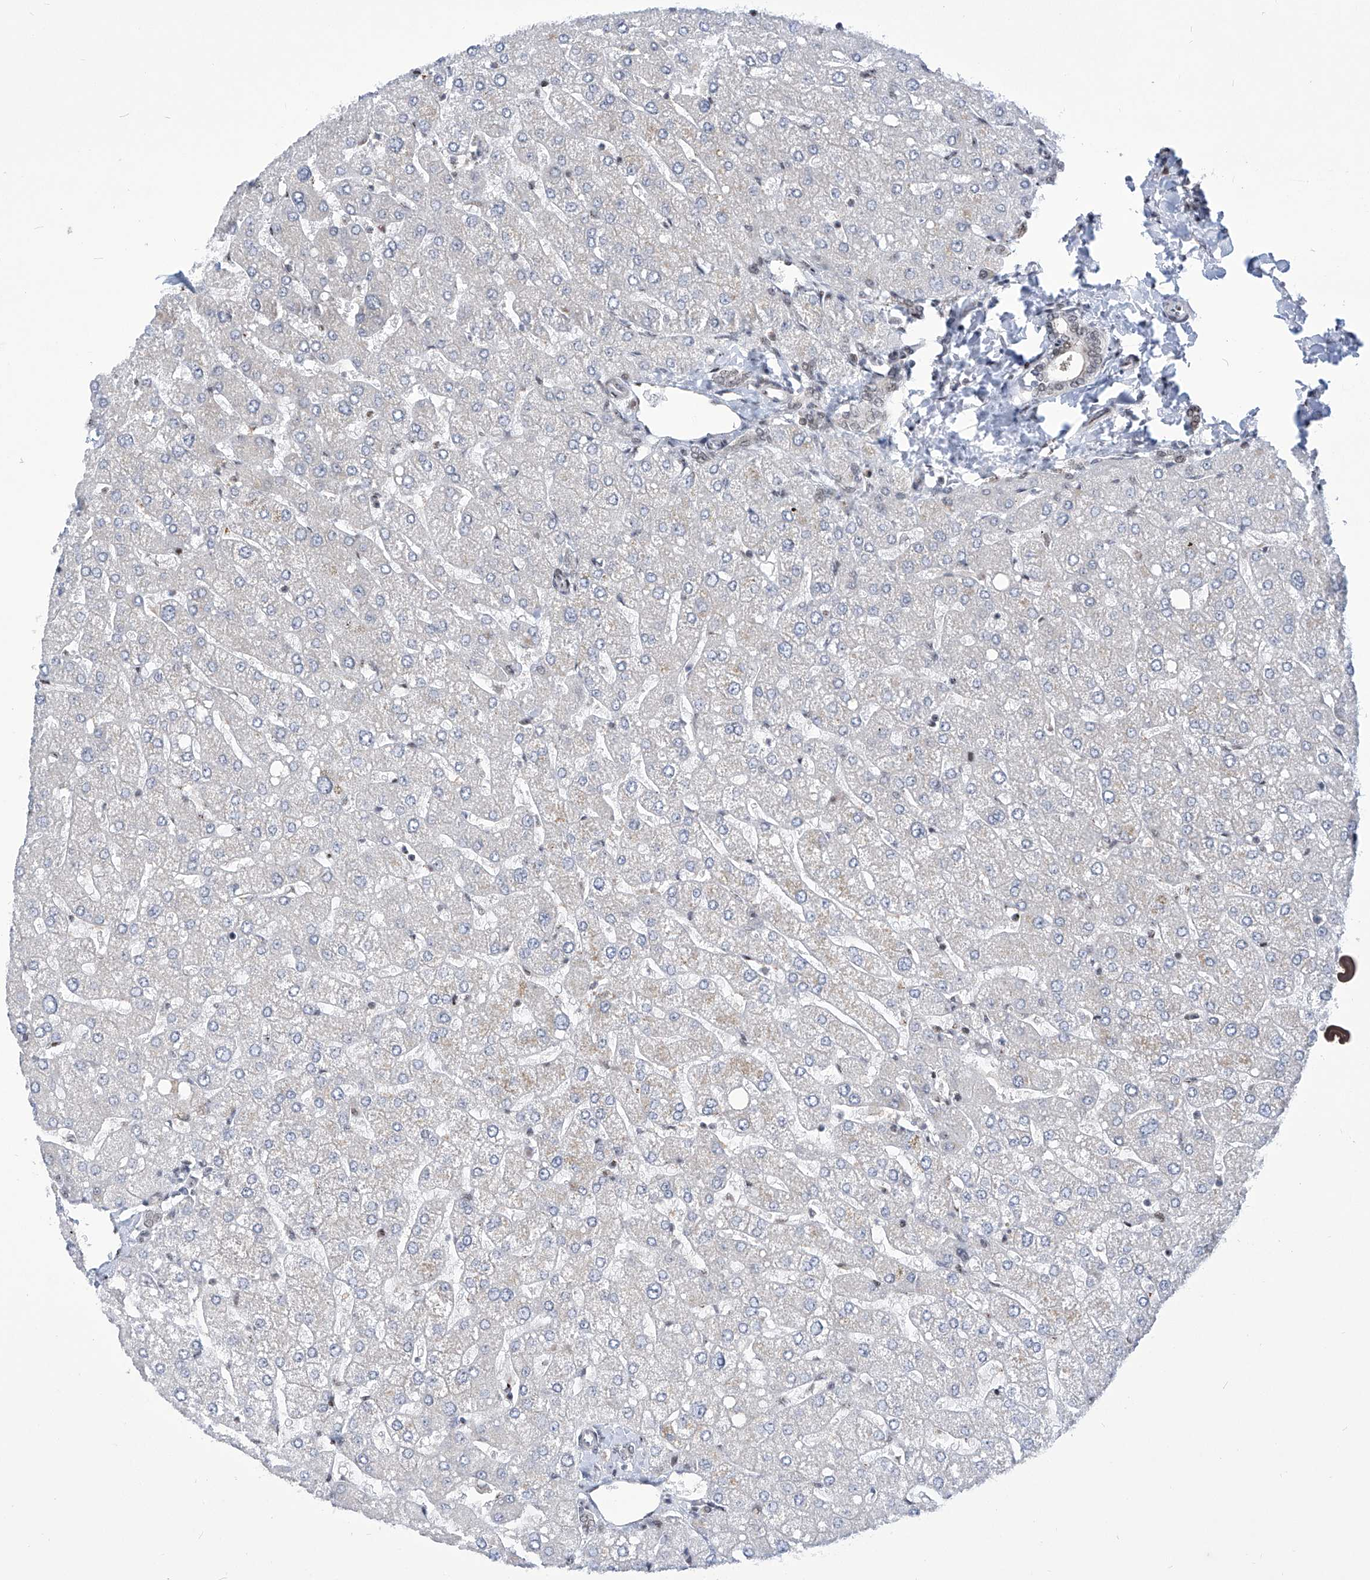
{"staining": {"intensity": "negative", "quantity": "none", "location": "none"}, "tissue": "liver", "cell_type": "Cholangiocytes", "image_type": "normal", "snomed": [{"axis": "morphology", "description": "Normal tissue, NOS"}, {"axis": "topography", "description": "Liver"}], "caption": "Cholangiocytes are negative for brown protein staining in unremarkable liver. (DAB immunohistochemistry with hematoxylin counter stain).", "gene": "CEP290", "patient": {"sex": "male", "age": 55}}